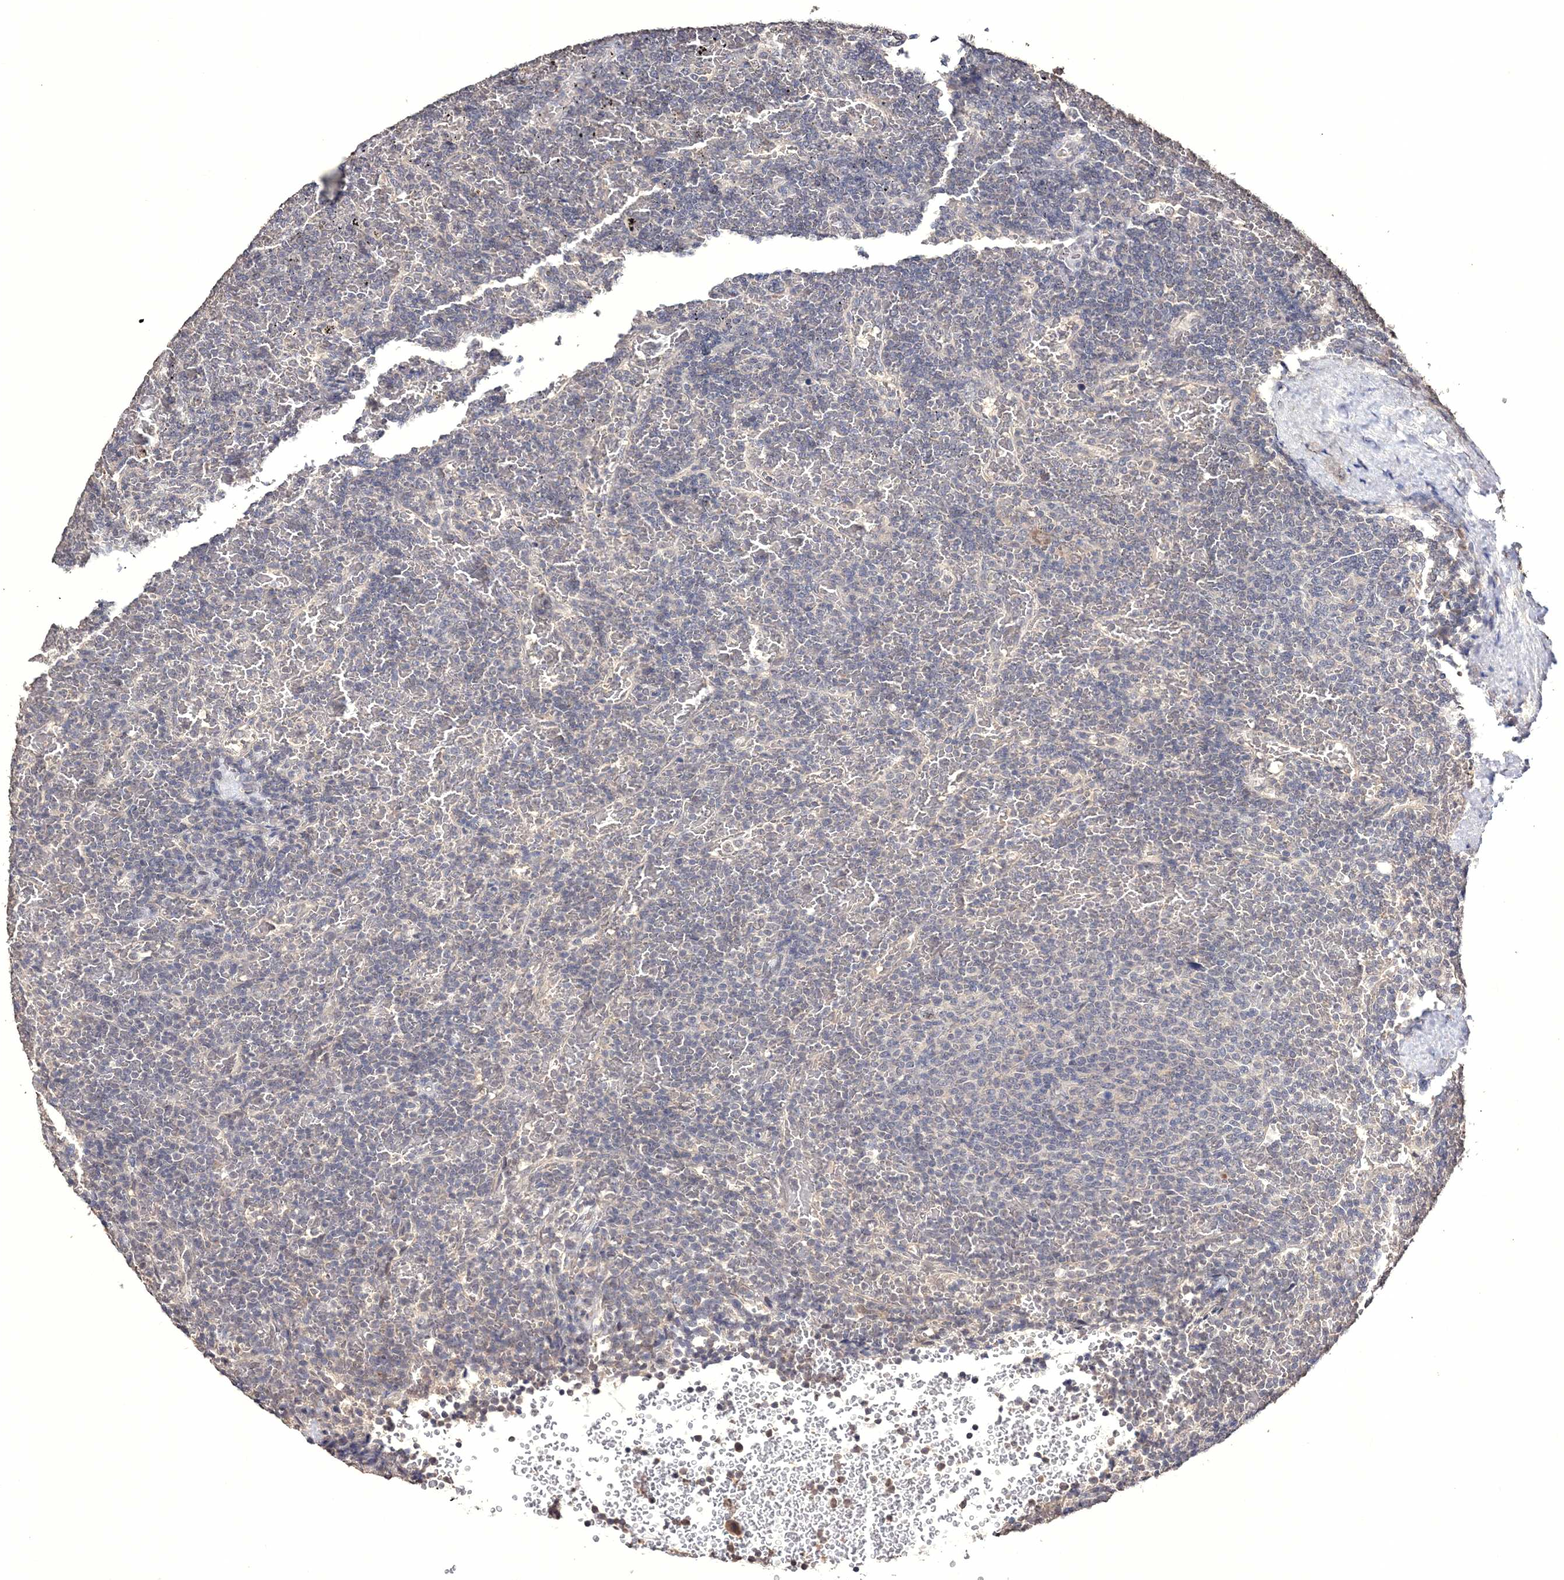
{"staining": {"intensity": "negative", "quantity": "none", "location": "none"}, "tissue": "lymphoma", "cell_type": "Tumor cells", "image_type": "cancer", "snomed": [{"axis": "morphology", "description": "Malignant lymphoma, non-Hodgkin's type, Low grade"}, {"axis": "topography", "description": "Spleen"}], "caption": "Histopathology image shows no significant protein expression in tumor cells of low-grade malignant lymphoma, non-Hodgkin's type.", "gene": "GPN1", "patient": {"sex": "female", "age": 77}}